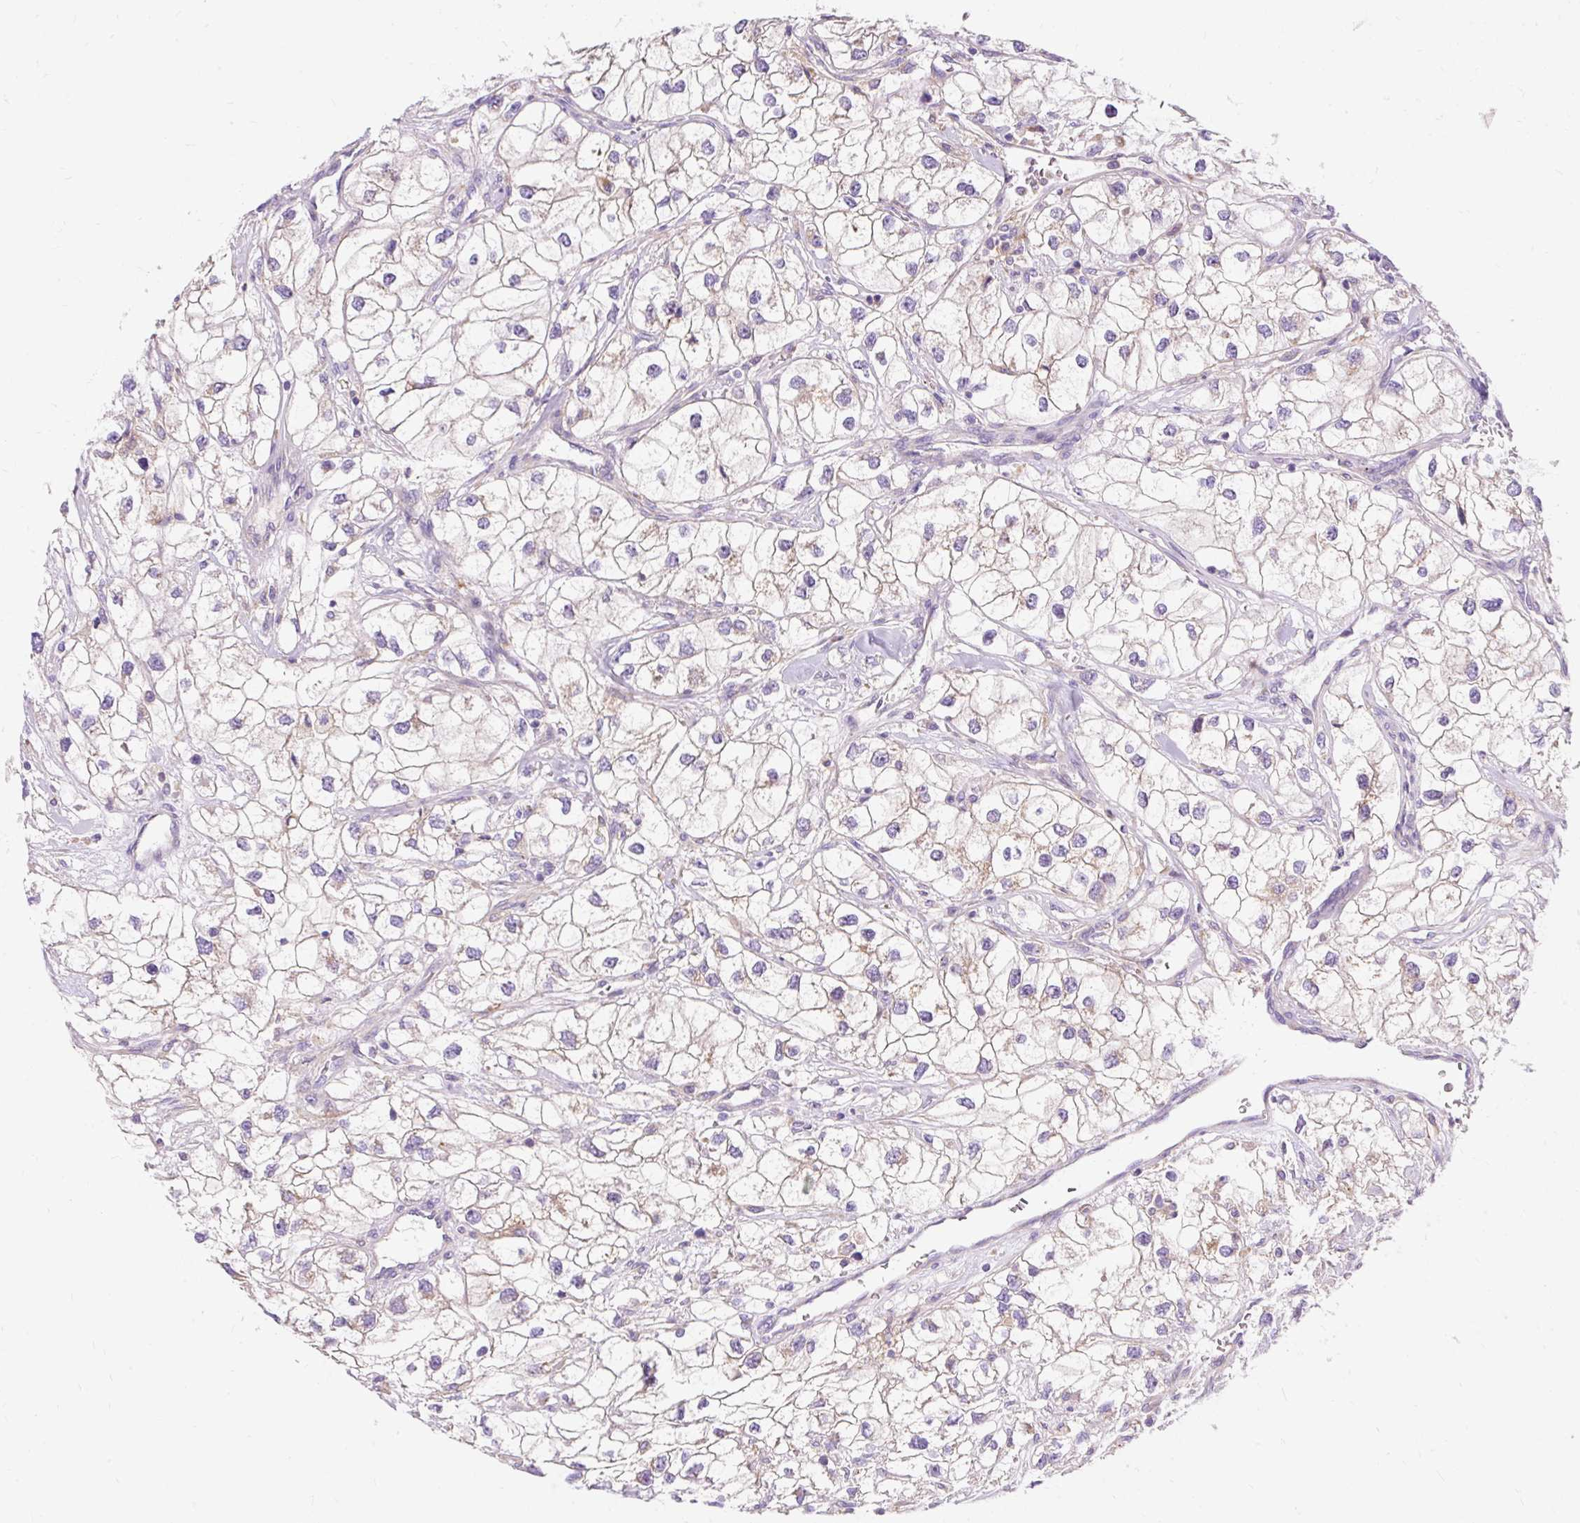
{"staining": {"intensity": "weak", "quantity": ">75%", "location": "cytoplasmic/membranous"}, "tissue": "renal cancer", "cell_type": "Tumor cells", "image_type": "cancer", "snomed": [{"axis": "morphology", "description": "Adenocarcinoma, NOS"}, {"axis": "topography", "description": "Kidney"}], "caption": "Tumor cells reveal low levels of weak cytoplasmic/membranous staining in about >75% of cells in adenocarcinoma (renal).", "gene": "OR4K15", "patient": {"sex": "male", "age": 59}}